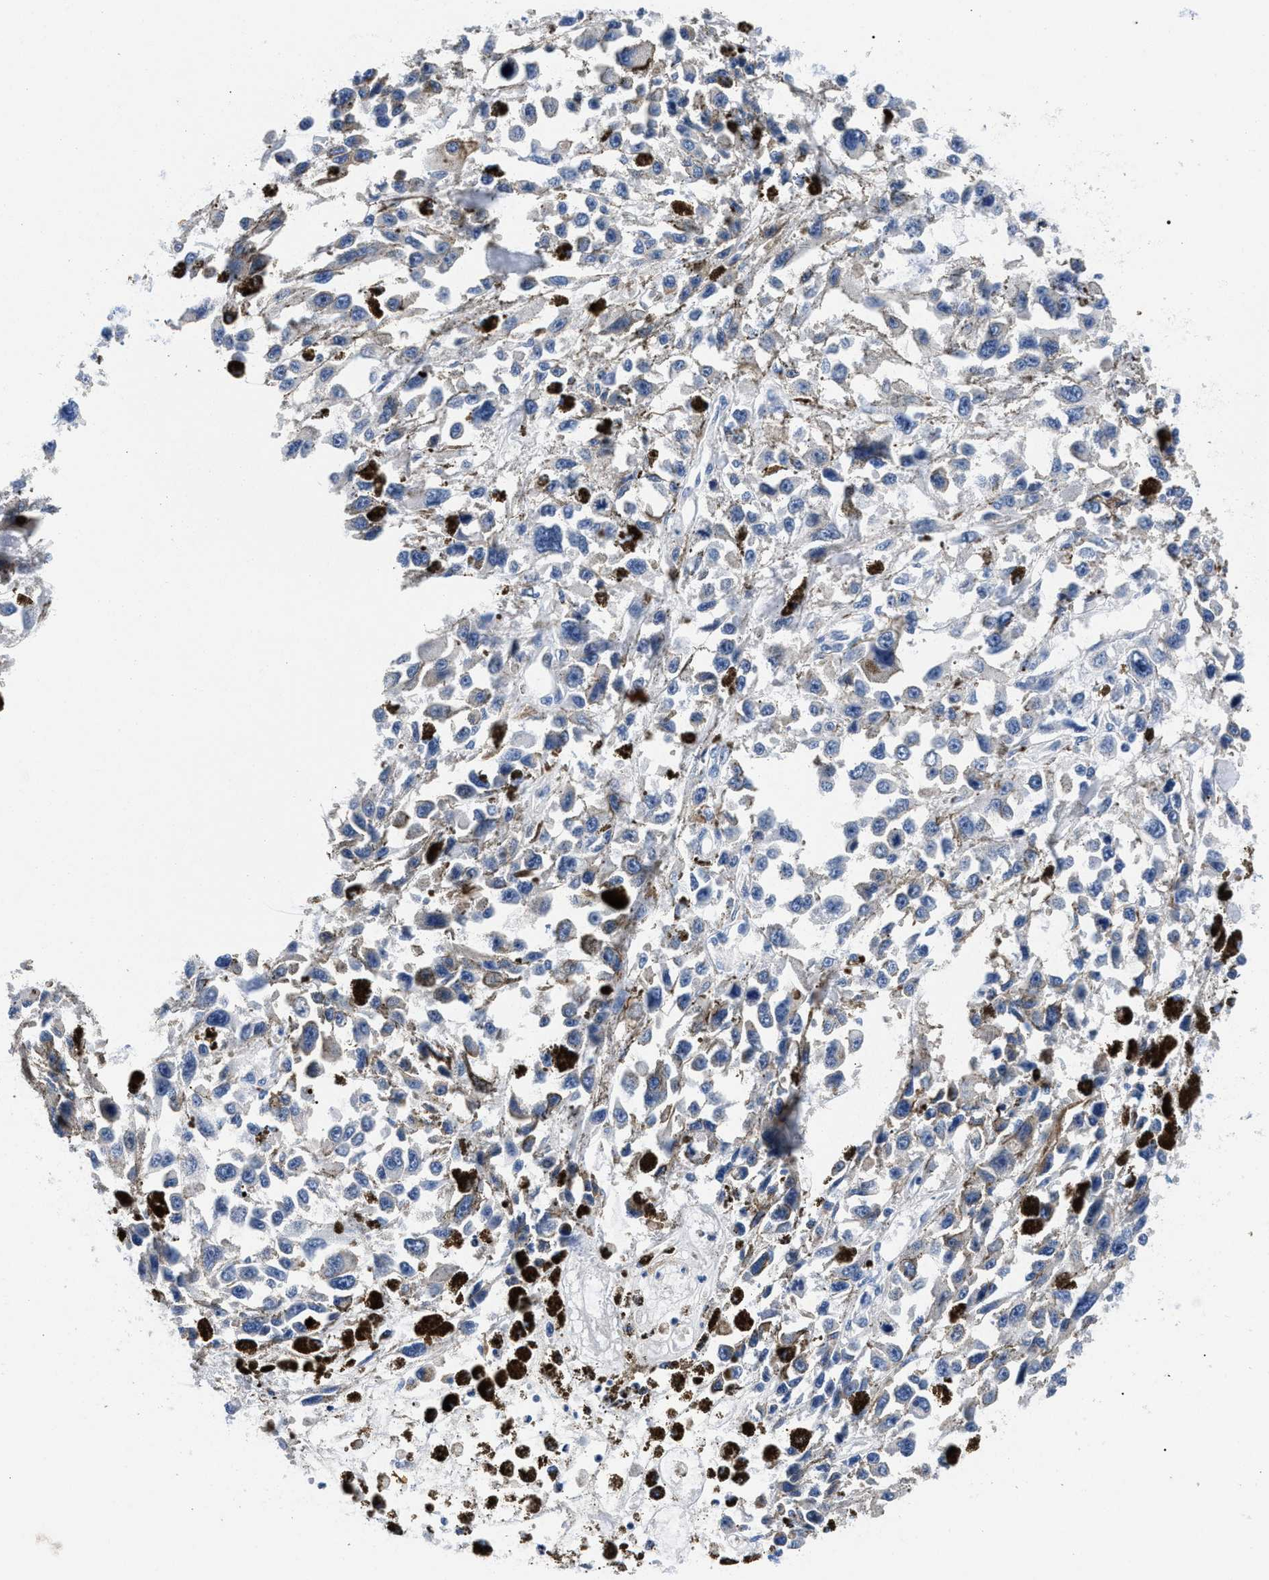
{"staining": {"intensity": "negative", "quantity": "none", "location": "none"}, "tissue": "melanoma", "cell_type": "Tumor cells", "image_type": "cancer", "snomed": [{"axis": "morphology", "description": "Malignant melanoma, Metastatic site"}, {"axis": "topography", "description": "Lymph node"}], "caption": "Melanoma stained for a protein using IHC reveals no expression tumor cells.", "gene": "P2RY4", "patient": {"sex": "male", "age": 59}}